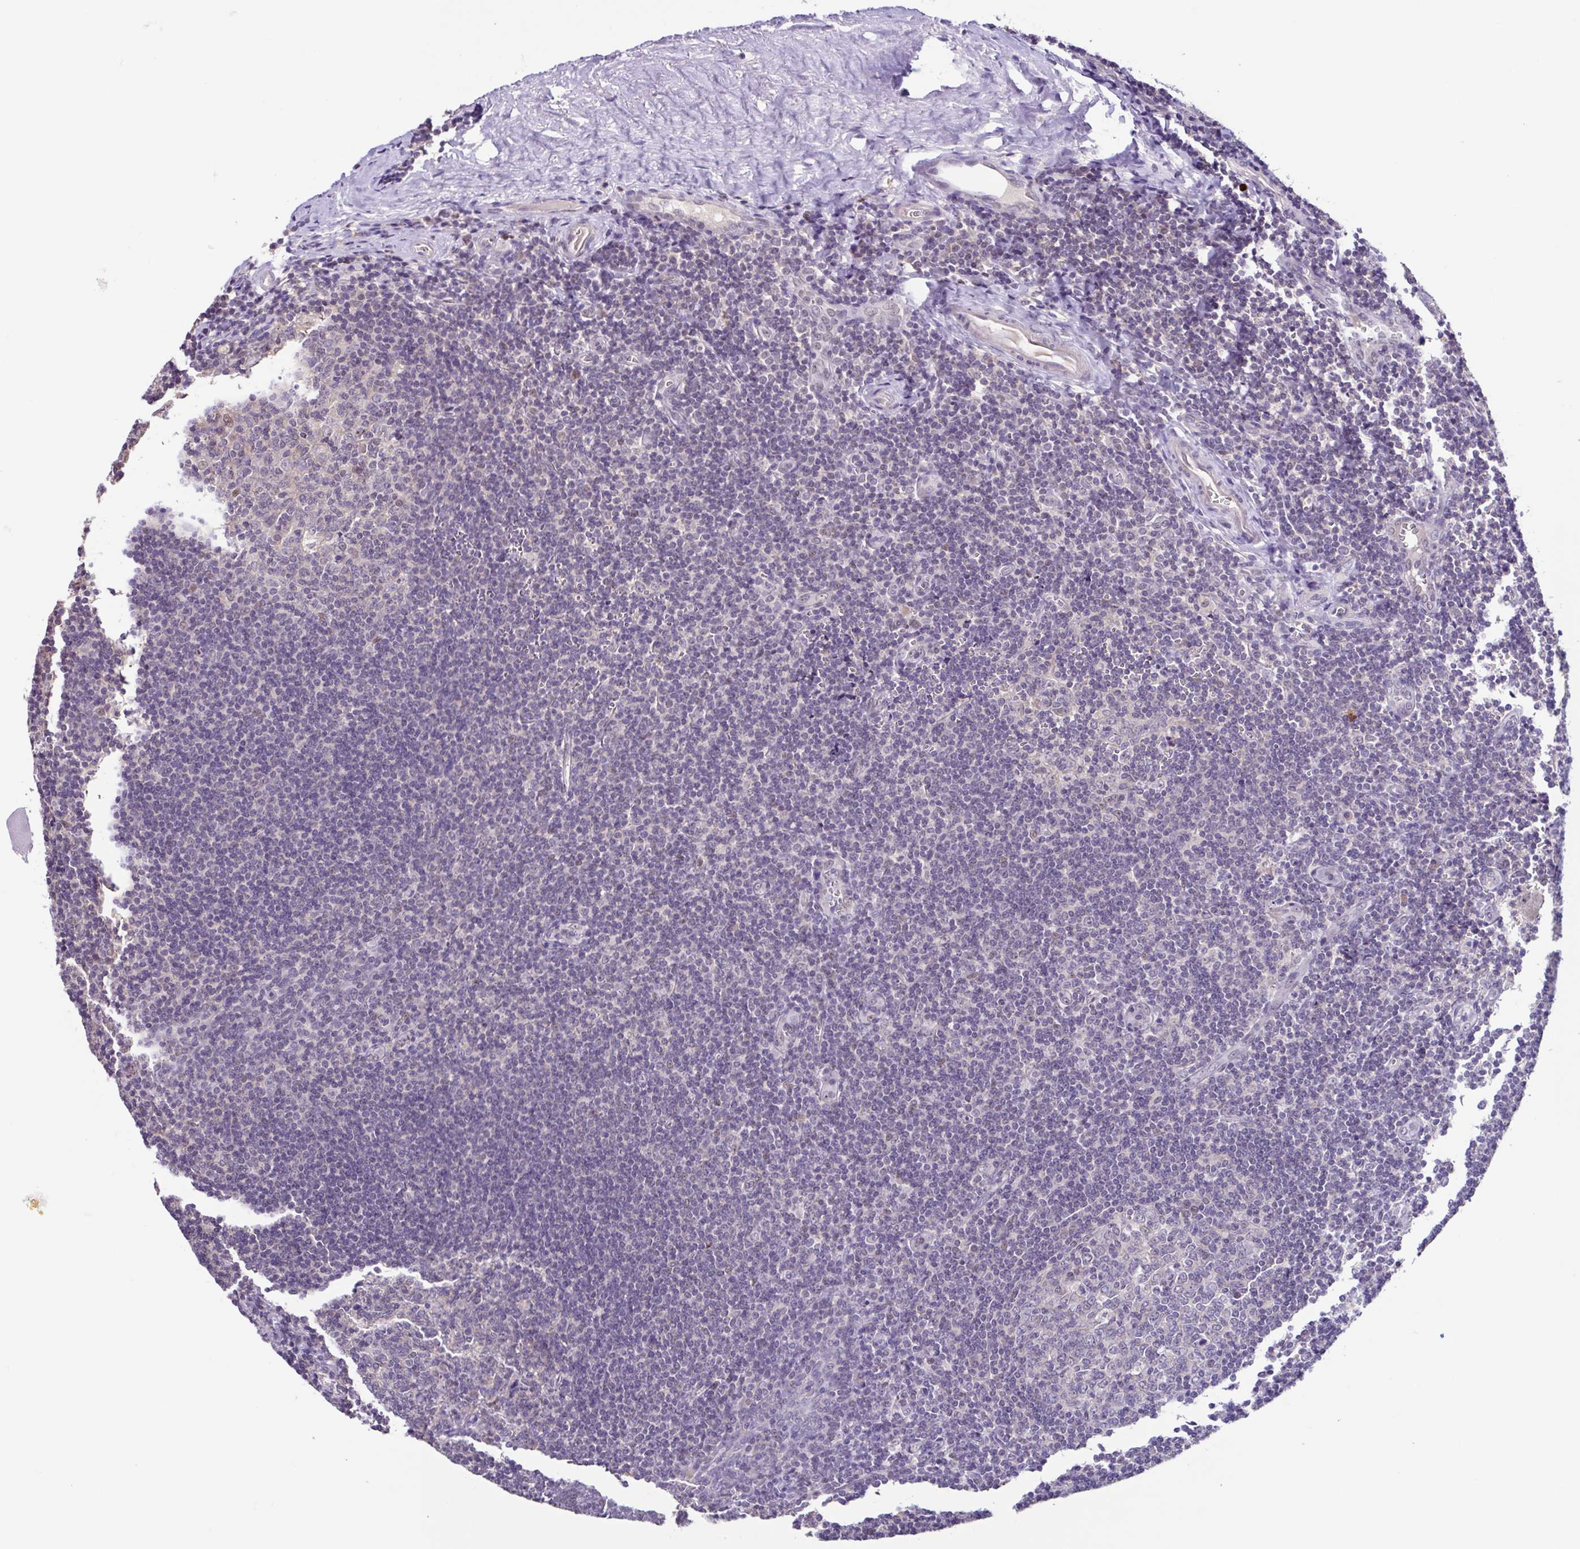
{"staining": {"intensity": "weak", "quantity": "<25%", "location": "cytoplasmic/membranous,nuclear"}, "tissue": "tonsil", "cell_type": "Germinal center cells", "image_type": "normal", "snomed": [{"axis": "morphology", "description": "Normal tissue, NOS"}, {"axis": "morphology", "description": "Inflammation, NOS"}, {"axis": "topography", "description": "Tonsil"}], "caption": "Tonsil stained for a protein using immunohistochemistry (IHC) displays no staining germinal center cells.", "gene": "ACTRT3", "patient": {"sex": "female", "age": 31}}